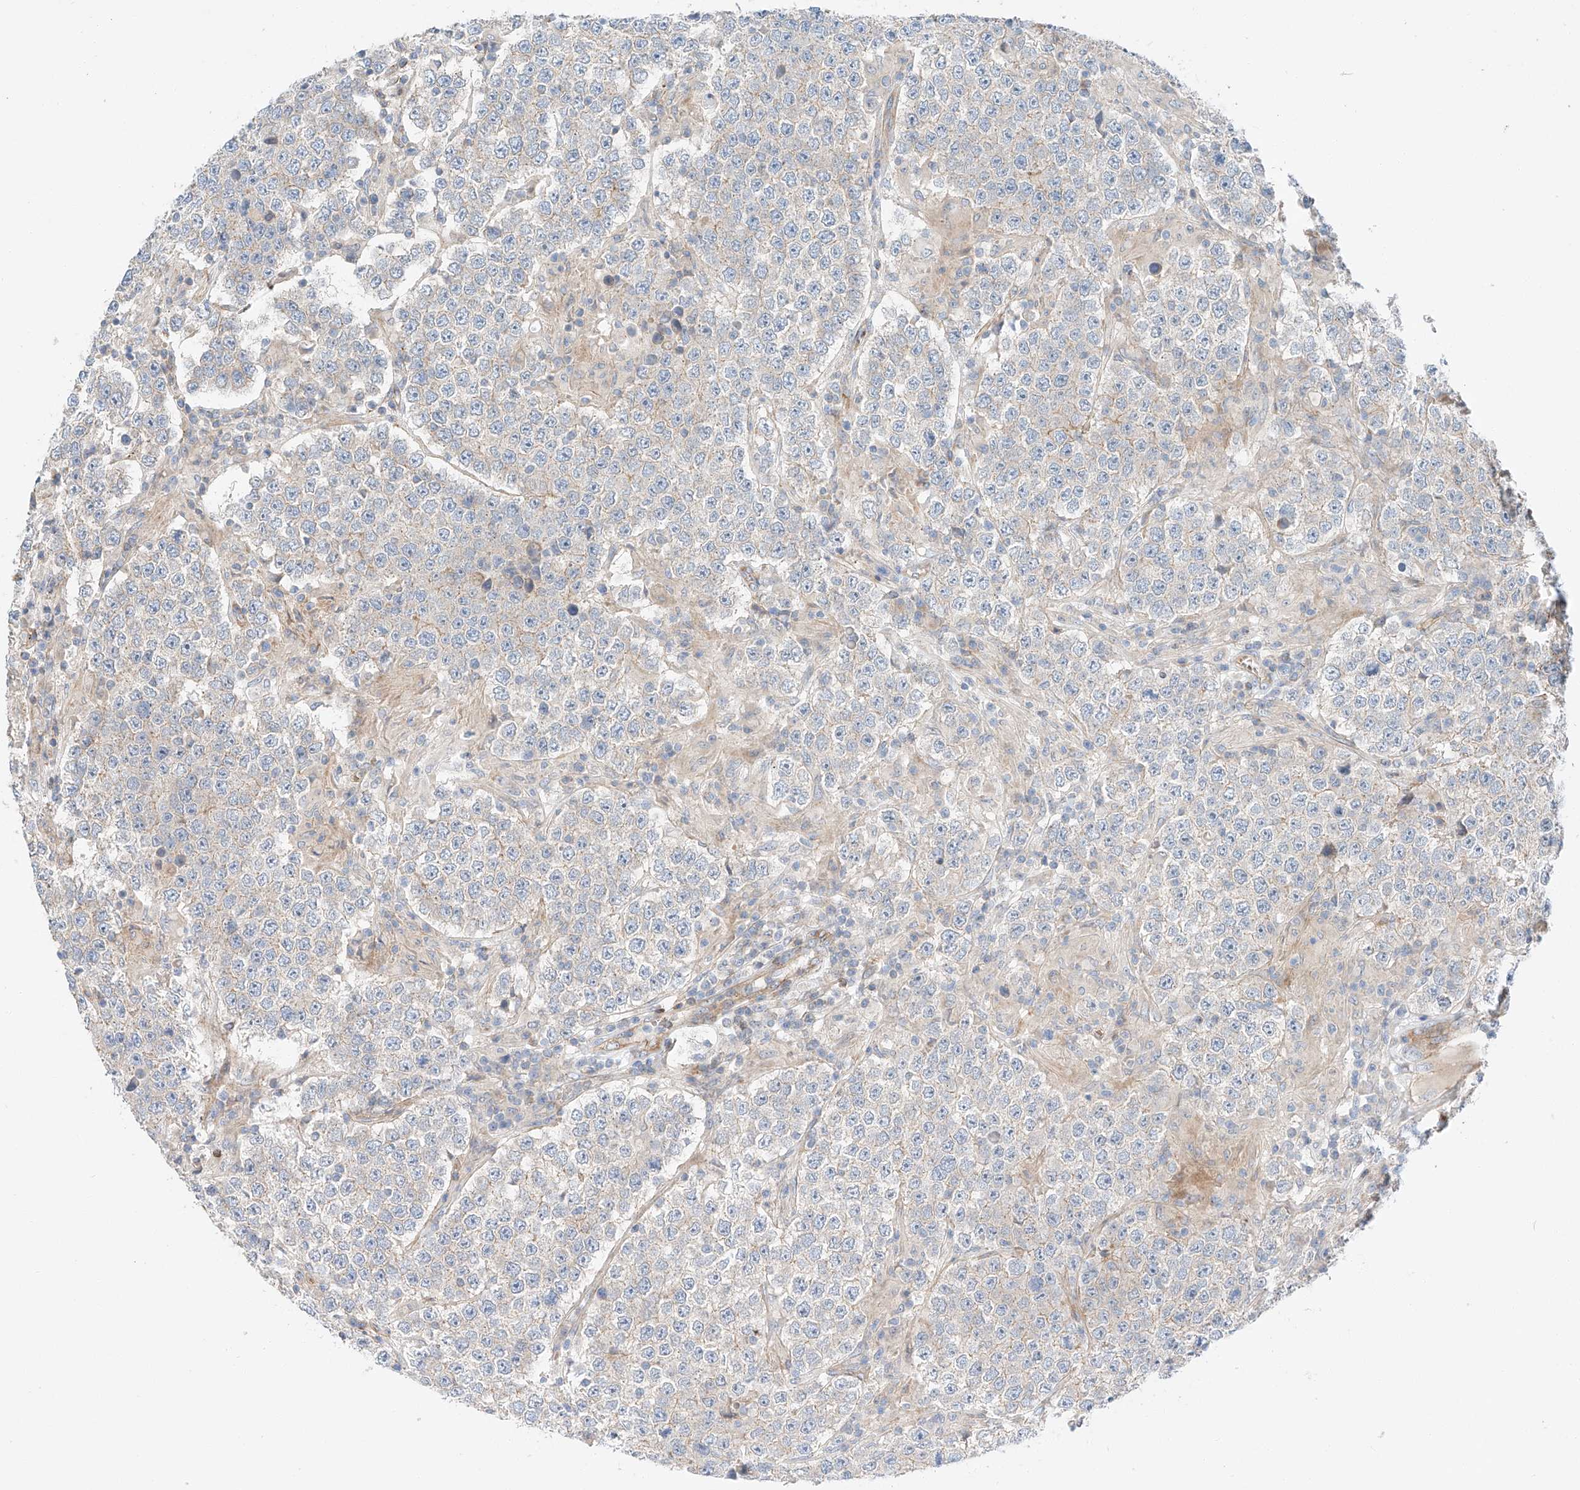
{"staining": {"intensity": "negative", "quantity": "none", "location": "none"}, "tissue": "testis cancer", "cell_type": "Tumor cells", "image_type": "cancer", "snomed": [{"axis": "morphology", "description": "Normal tissue, NOS"}, {"axis": "morphology", "description": "Urothelial carcinoma, High grade"}, {"axis": "morphology", "description": "Seminoma, NOS"}, {"axis": "morphology", "description": "Carcinoma, Embryonal, NOS"}, {"axis": "topography", "description": "Urinary bladder"}, {"axis": "topography", "description": "Testis"}], "caption": "Tumor cells are negative for brown protein staining in testis urothelial carcinoma (high-grade).", "gene": "MINDY4", "patient": {"sex": "male", "age": 41}}